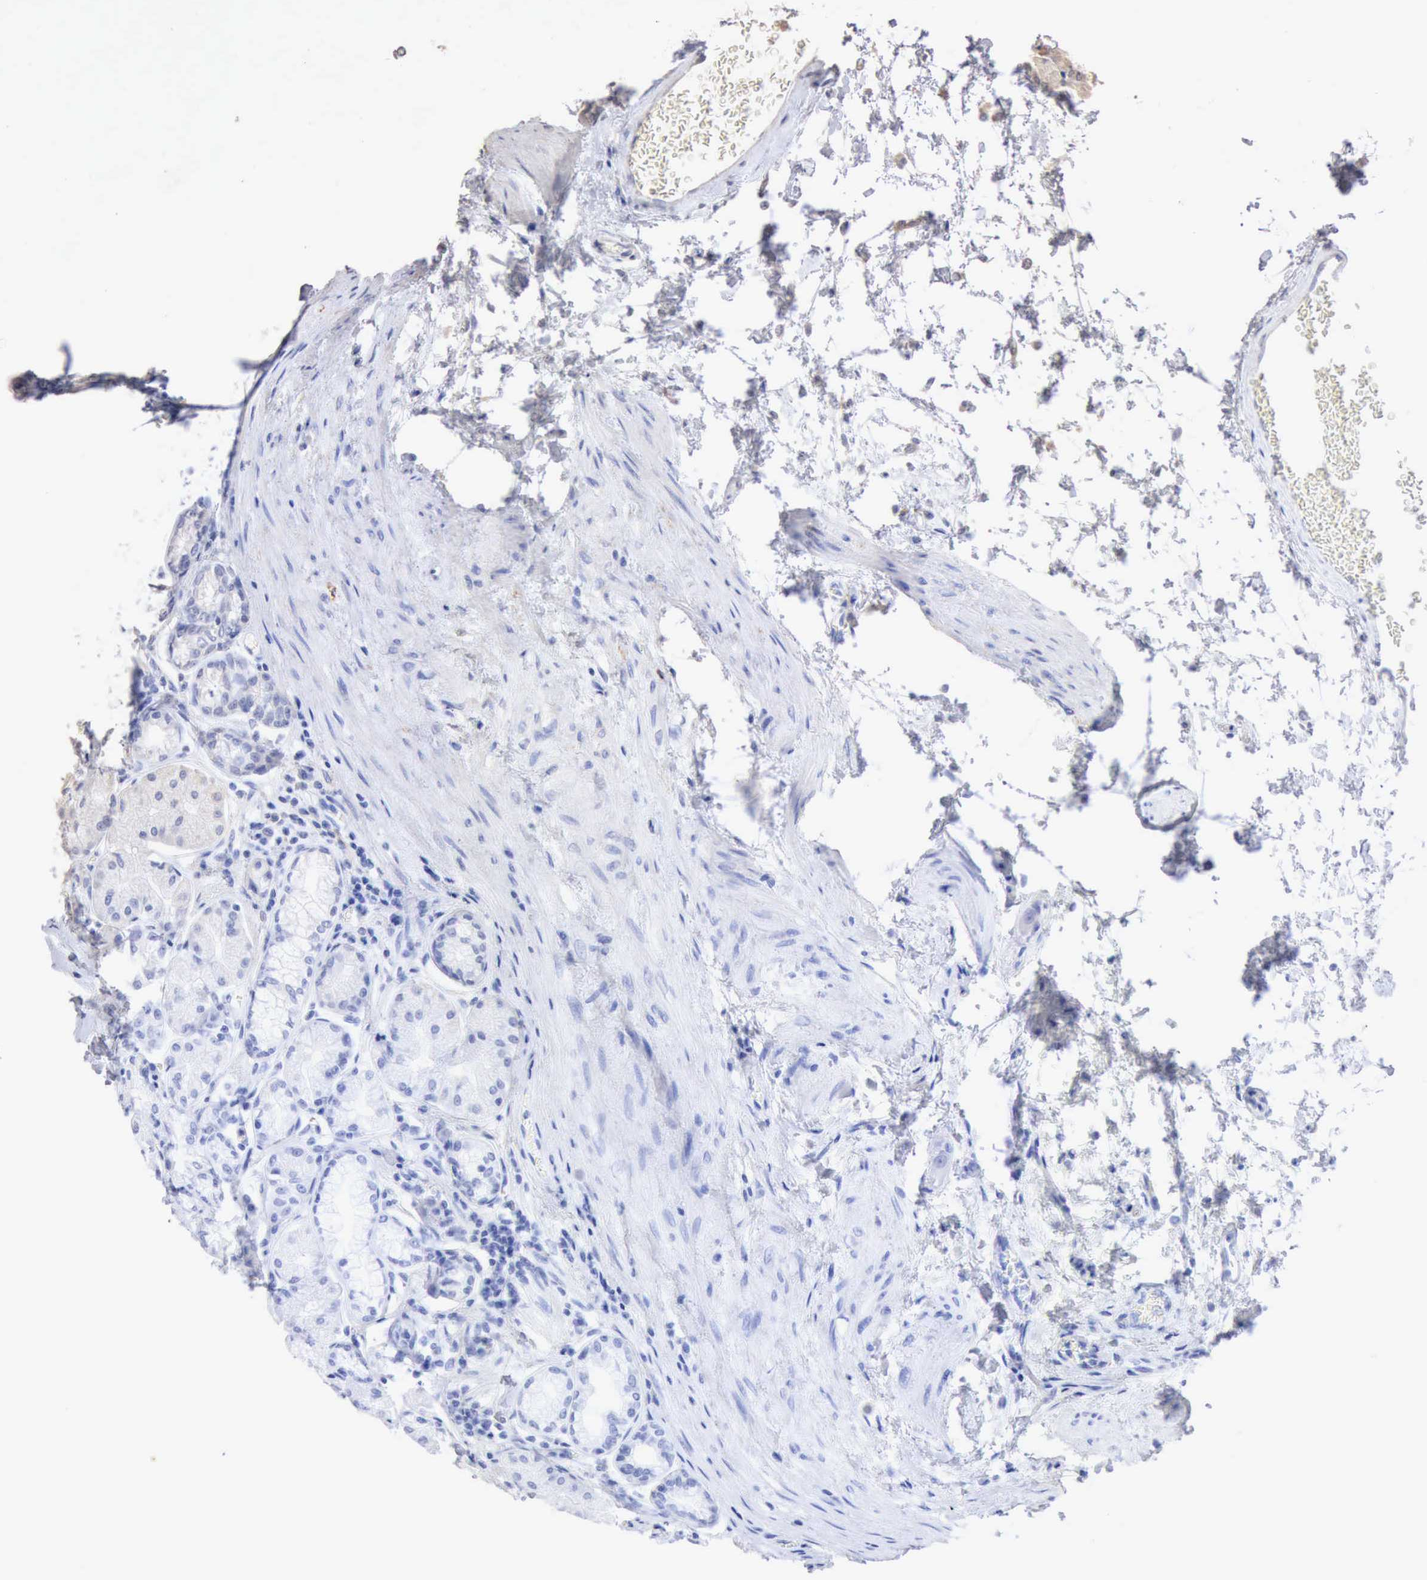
{"staining": {"intensity": "negative", "quantity": "none", "location": "none"}, "tissue": "stomach", "cell_type": "Glandular cells", "image_type": "normal", "snomed": [{"axis": "morphology", "description": "Normal tissue, NOS"}, {"axis": "topography", "description": "Stomach"}, {"axis": "topography", "description": "Stomach, lower"}], "caption": "Immunohistochemistry of normal stomach displays no staining in glandular cells. (Immunohistochemistry, brightfield microscopy, high magnification).", "gene": "KRT6B", "patient": {"sex": "male", "age": 76}}